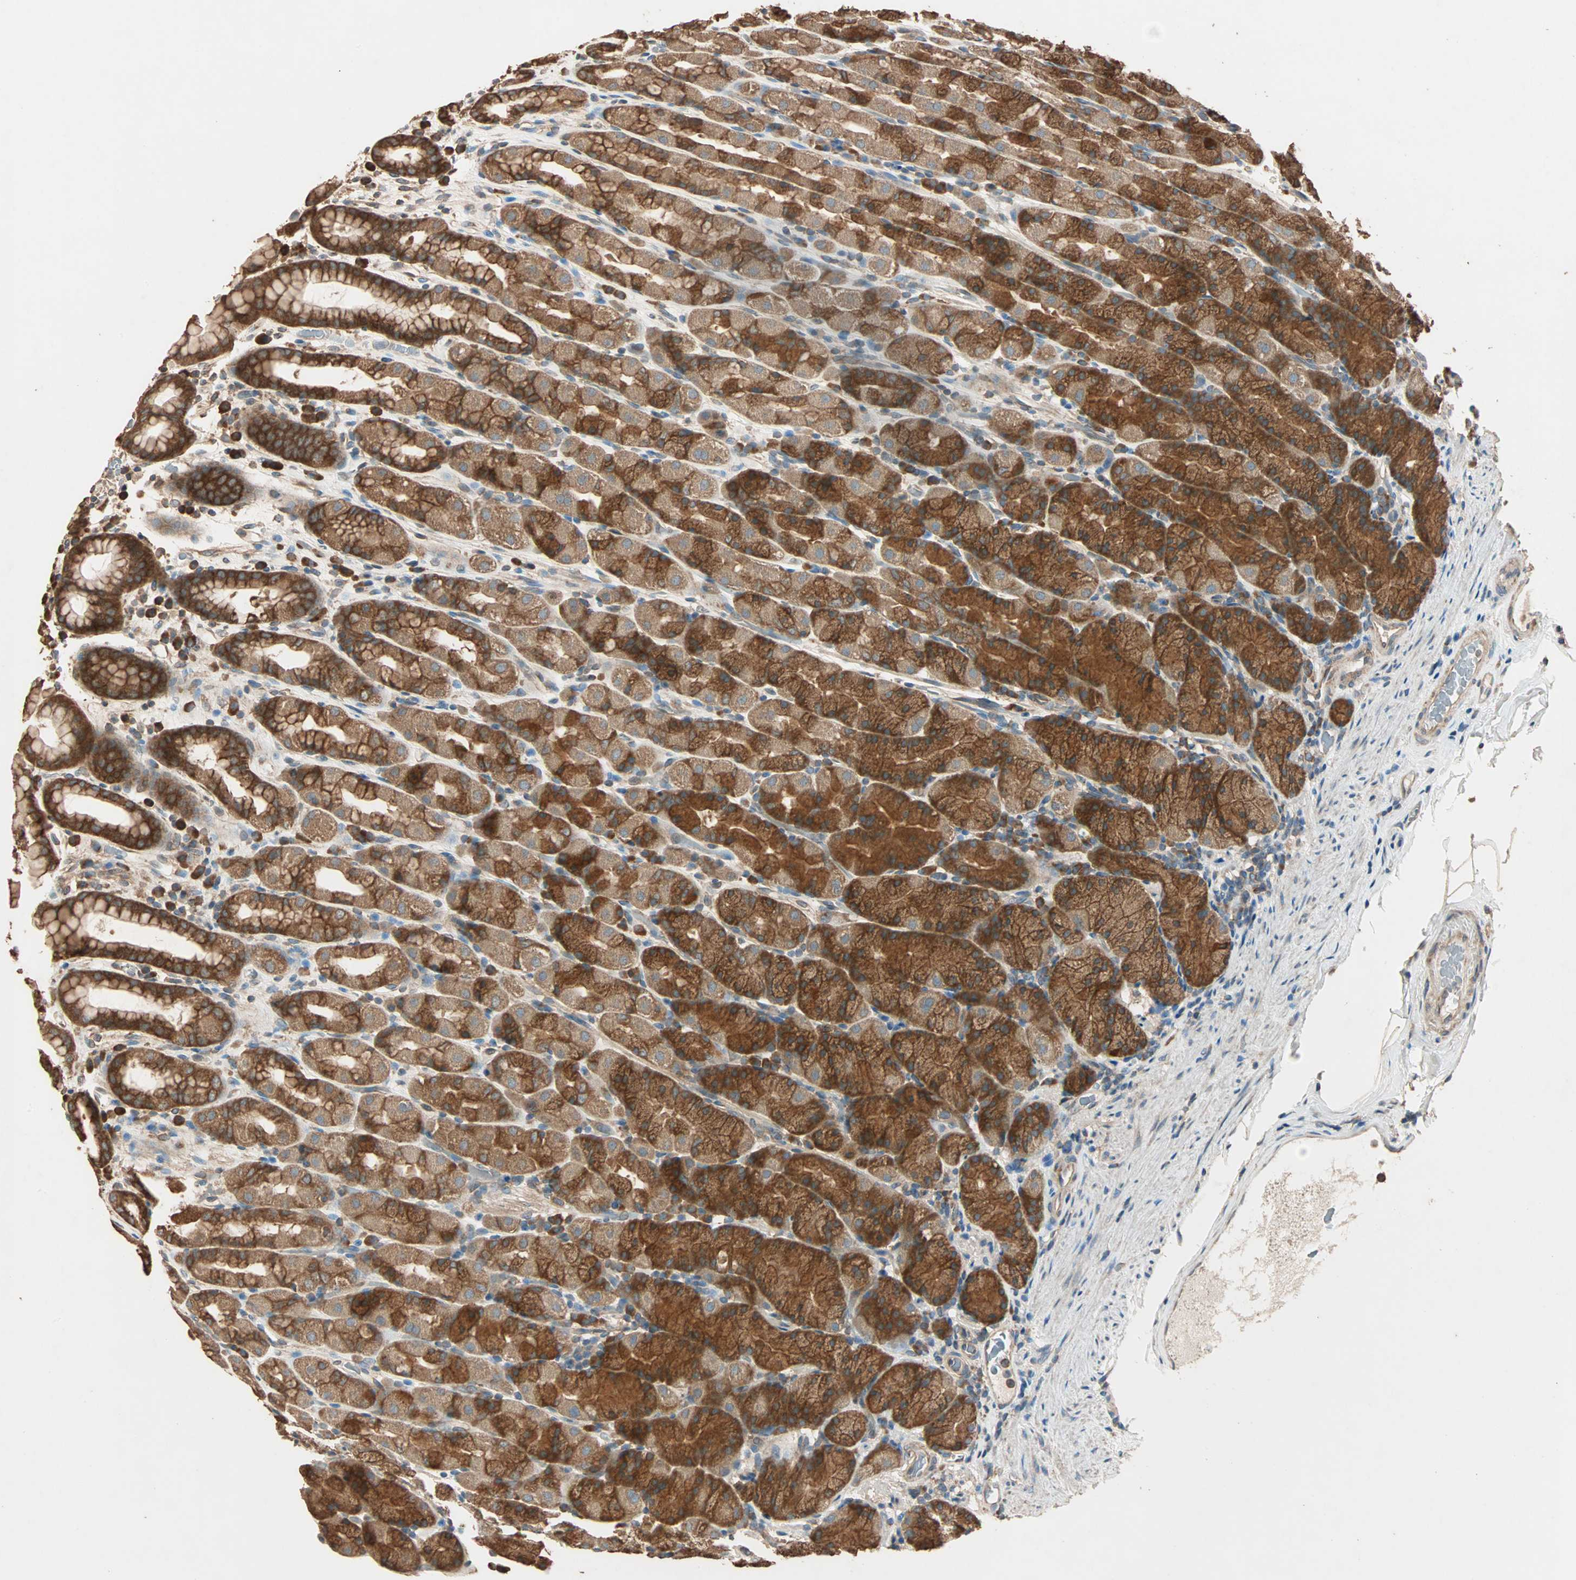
{"staining": {"intensity": "strong", "quantity": ">75%", "location": "cytoplasmic/membranous"}, "tissue": "stomach", "cell_type": "Glandular cells", "image_type": "normal", "snomed": [{"axis": "morphology", "description": "Normal tissue, NOS"}, {"axis": "topography", "description": "Stomach, upper"}], "caption": "Approximately >75% of glandular cells in benign human stomach show strong cytoplasmic/membranous protein positivity as visualized by brown immunohistochemical staining.", "gene": "EIF4G2", "patient": {"sex": "male", "age": 68}}